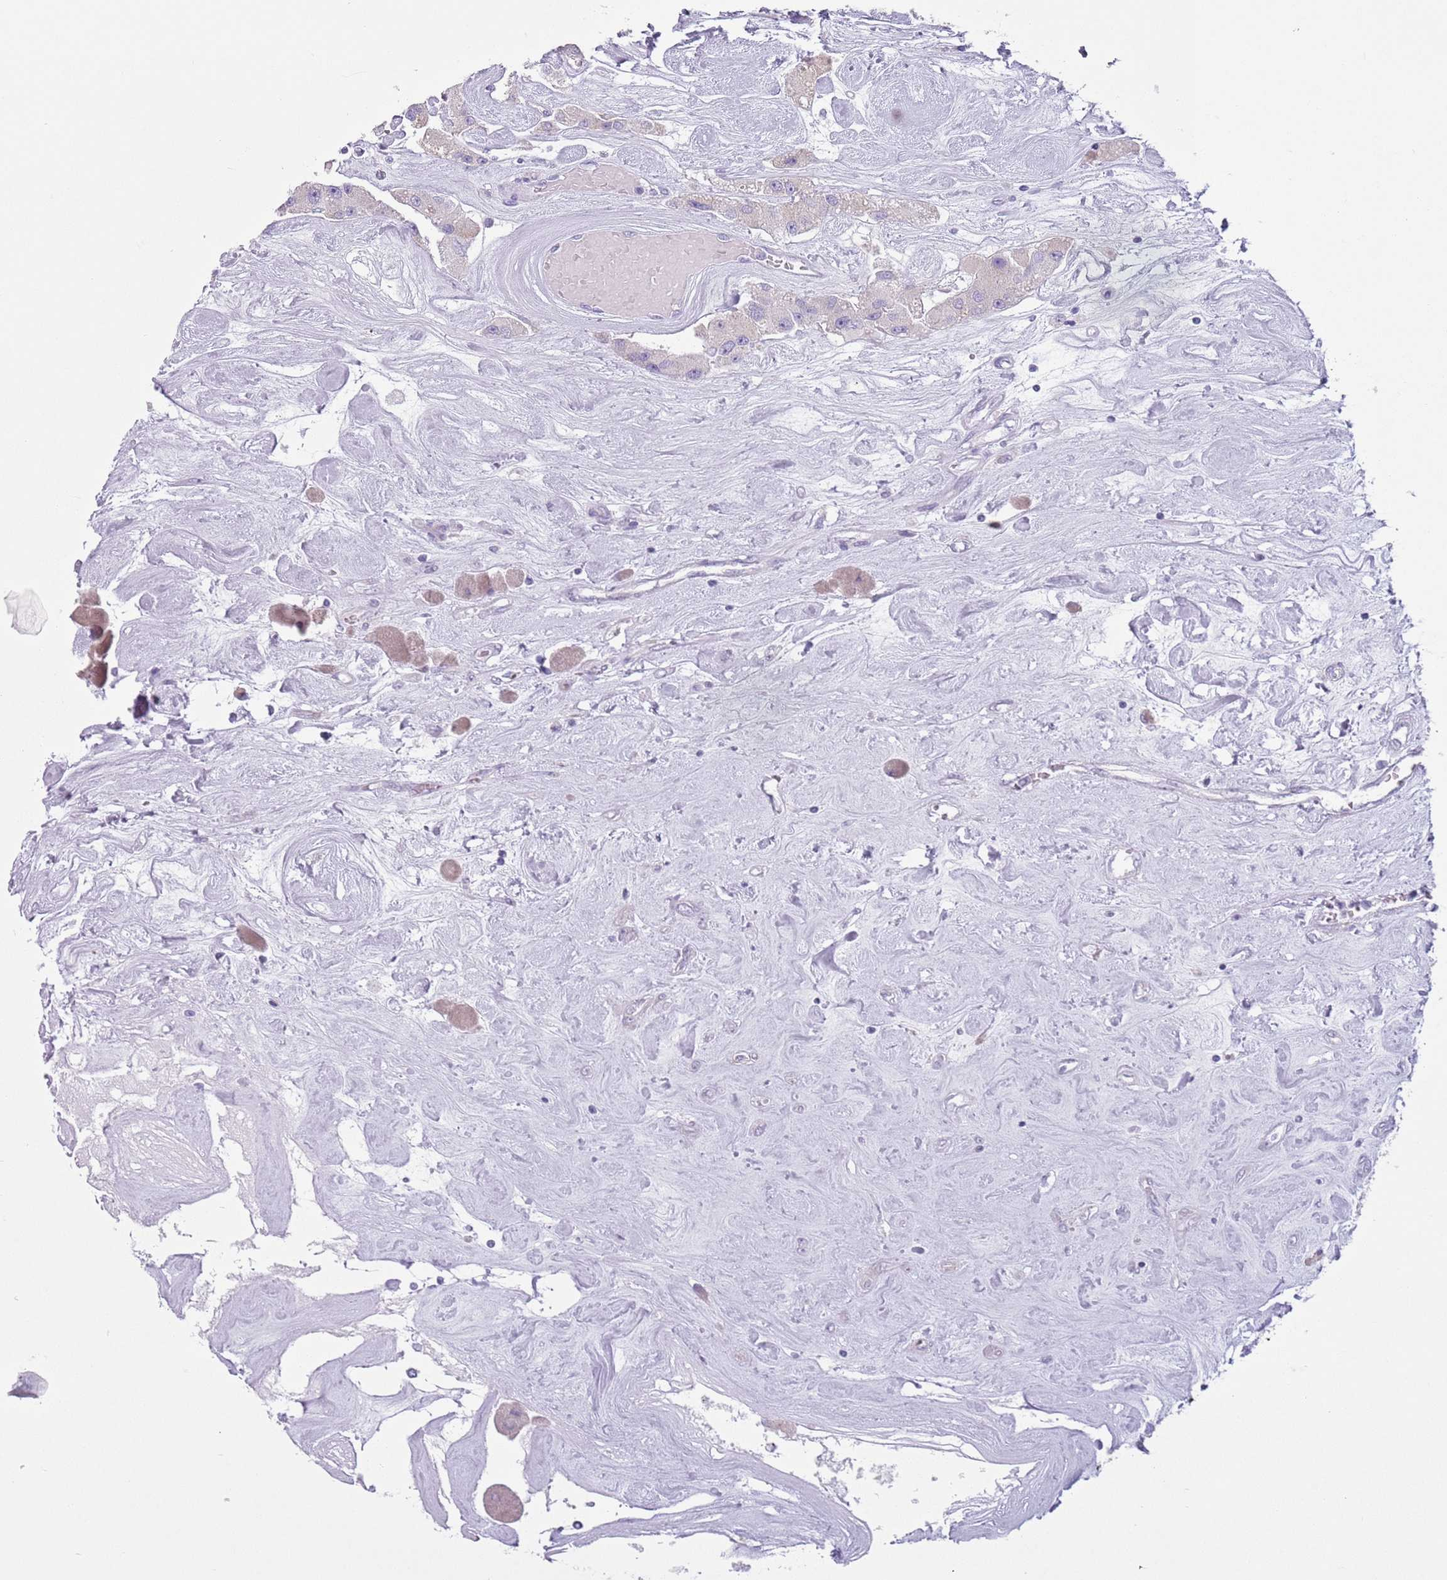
{"staining": {"intensity": "negative", "quantity": "none", "location": "none"}, "tissue": "carcinoid", "cell_type": "Tumor cells", "image_type": "cancer", "snomed": [{"axis": "morphology", "description": "Carcinoid, malignant, NOS"}, {"axis": "topography", "description": "Pancreas"}], "caption": "There is no significant expression in tumor cells of malignant carcinoid.", "gene": "HYOU1", "patient": {"sex": "male", "age": 41}}